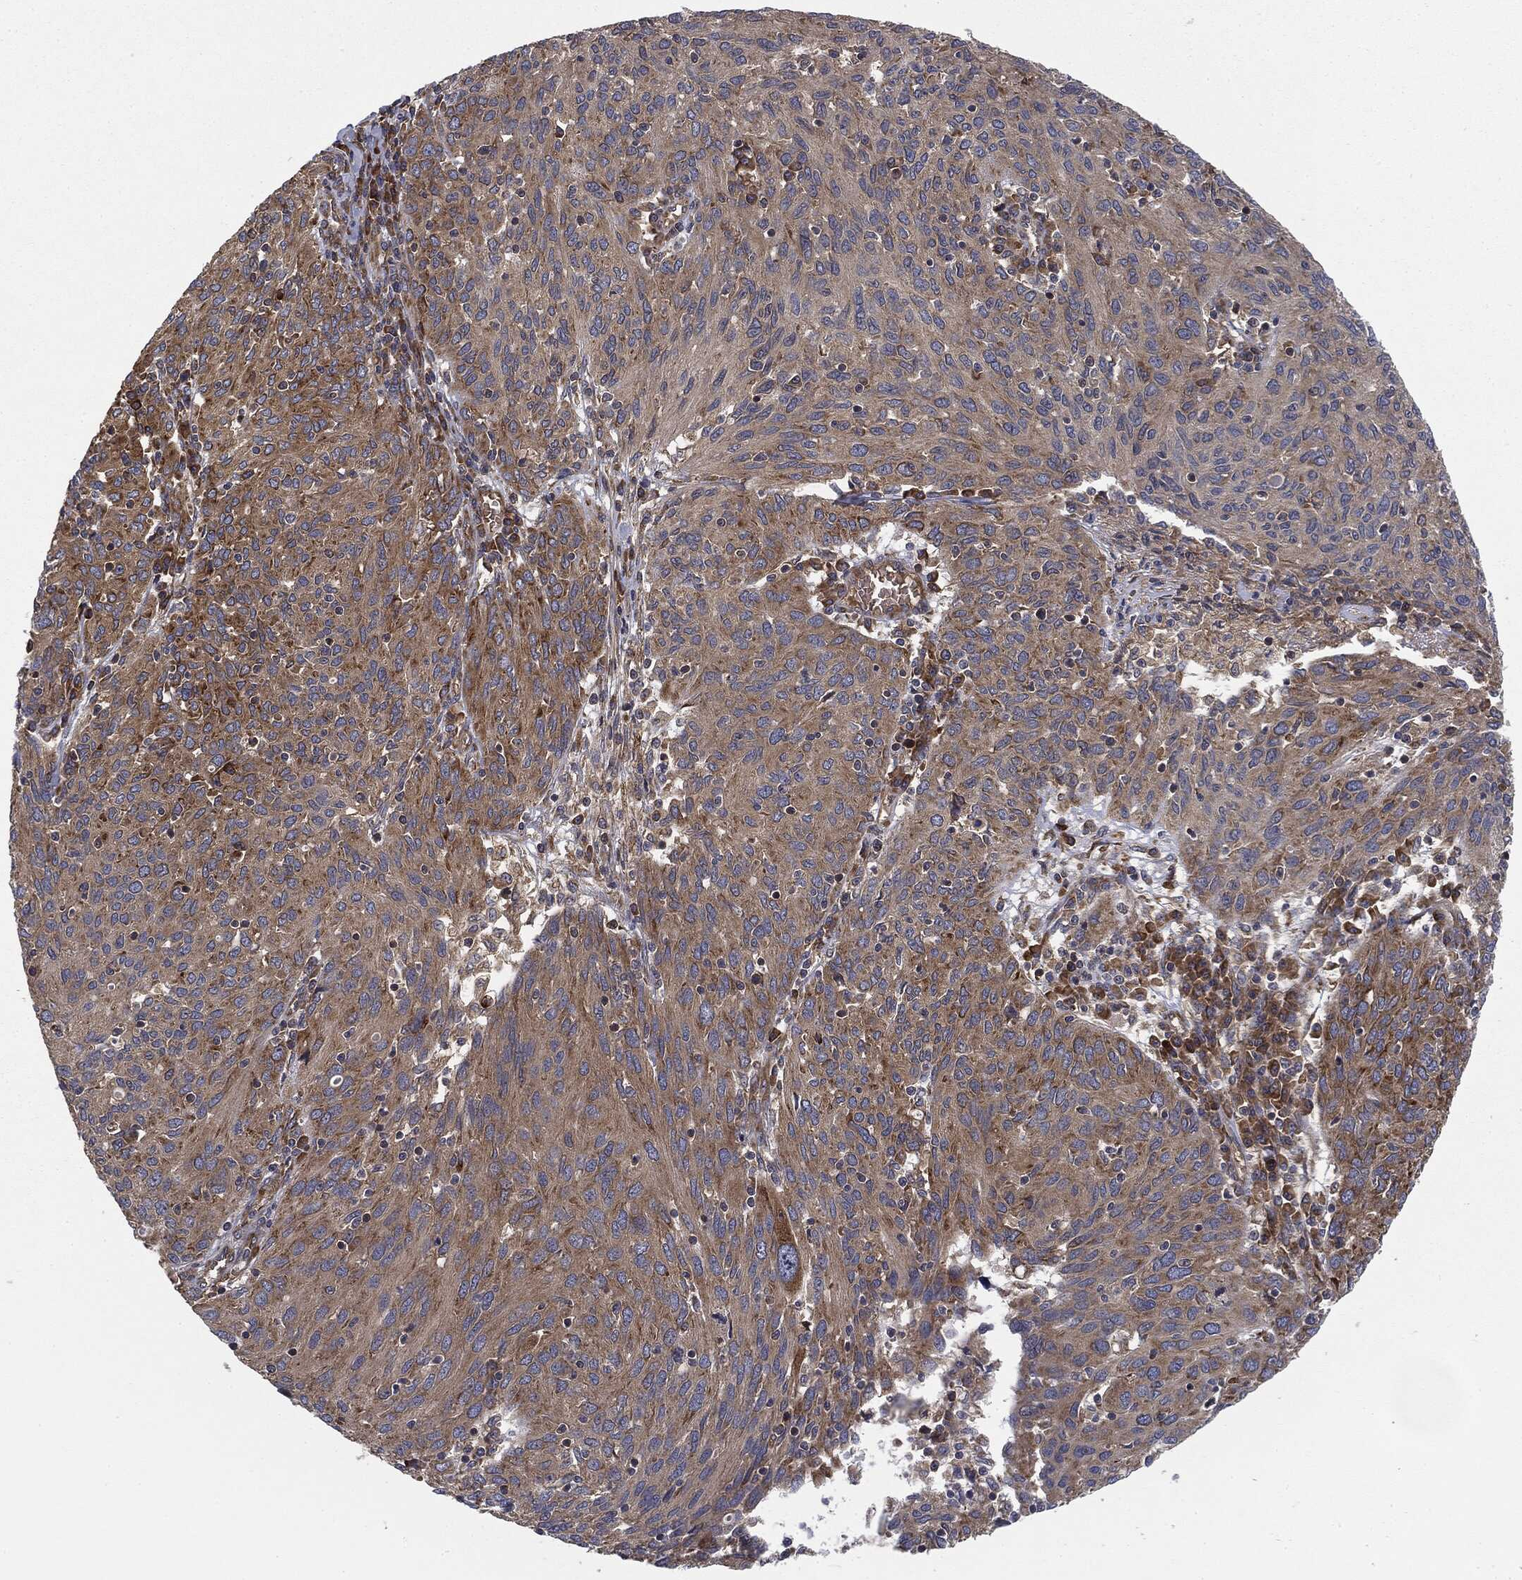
{"staining": {"intensity": "strong", "quantity": "25%-75%", "location": "cytoplasmic/membranous"}, "tissue": "ovarian cancer", "cell_type": "Tumor cells", "image_type": "cancer", "snomed": [{"axis": "morphology", "description": "Carcinoma, endometroid"}, {"axis": "topography", "description": "Ovary"}], "caption": "Immunohistochemistry (IHC) of ovarian cancer exhibits high levels of strong cytoplasmic/membranous positivity in about 25%-75% of tumor cells.", "gene": "EIF2AK2", "patient": {"sex": "female", "age": 50}}